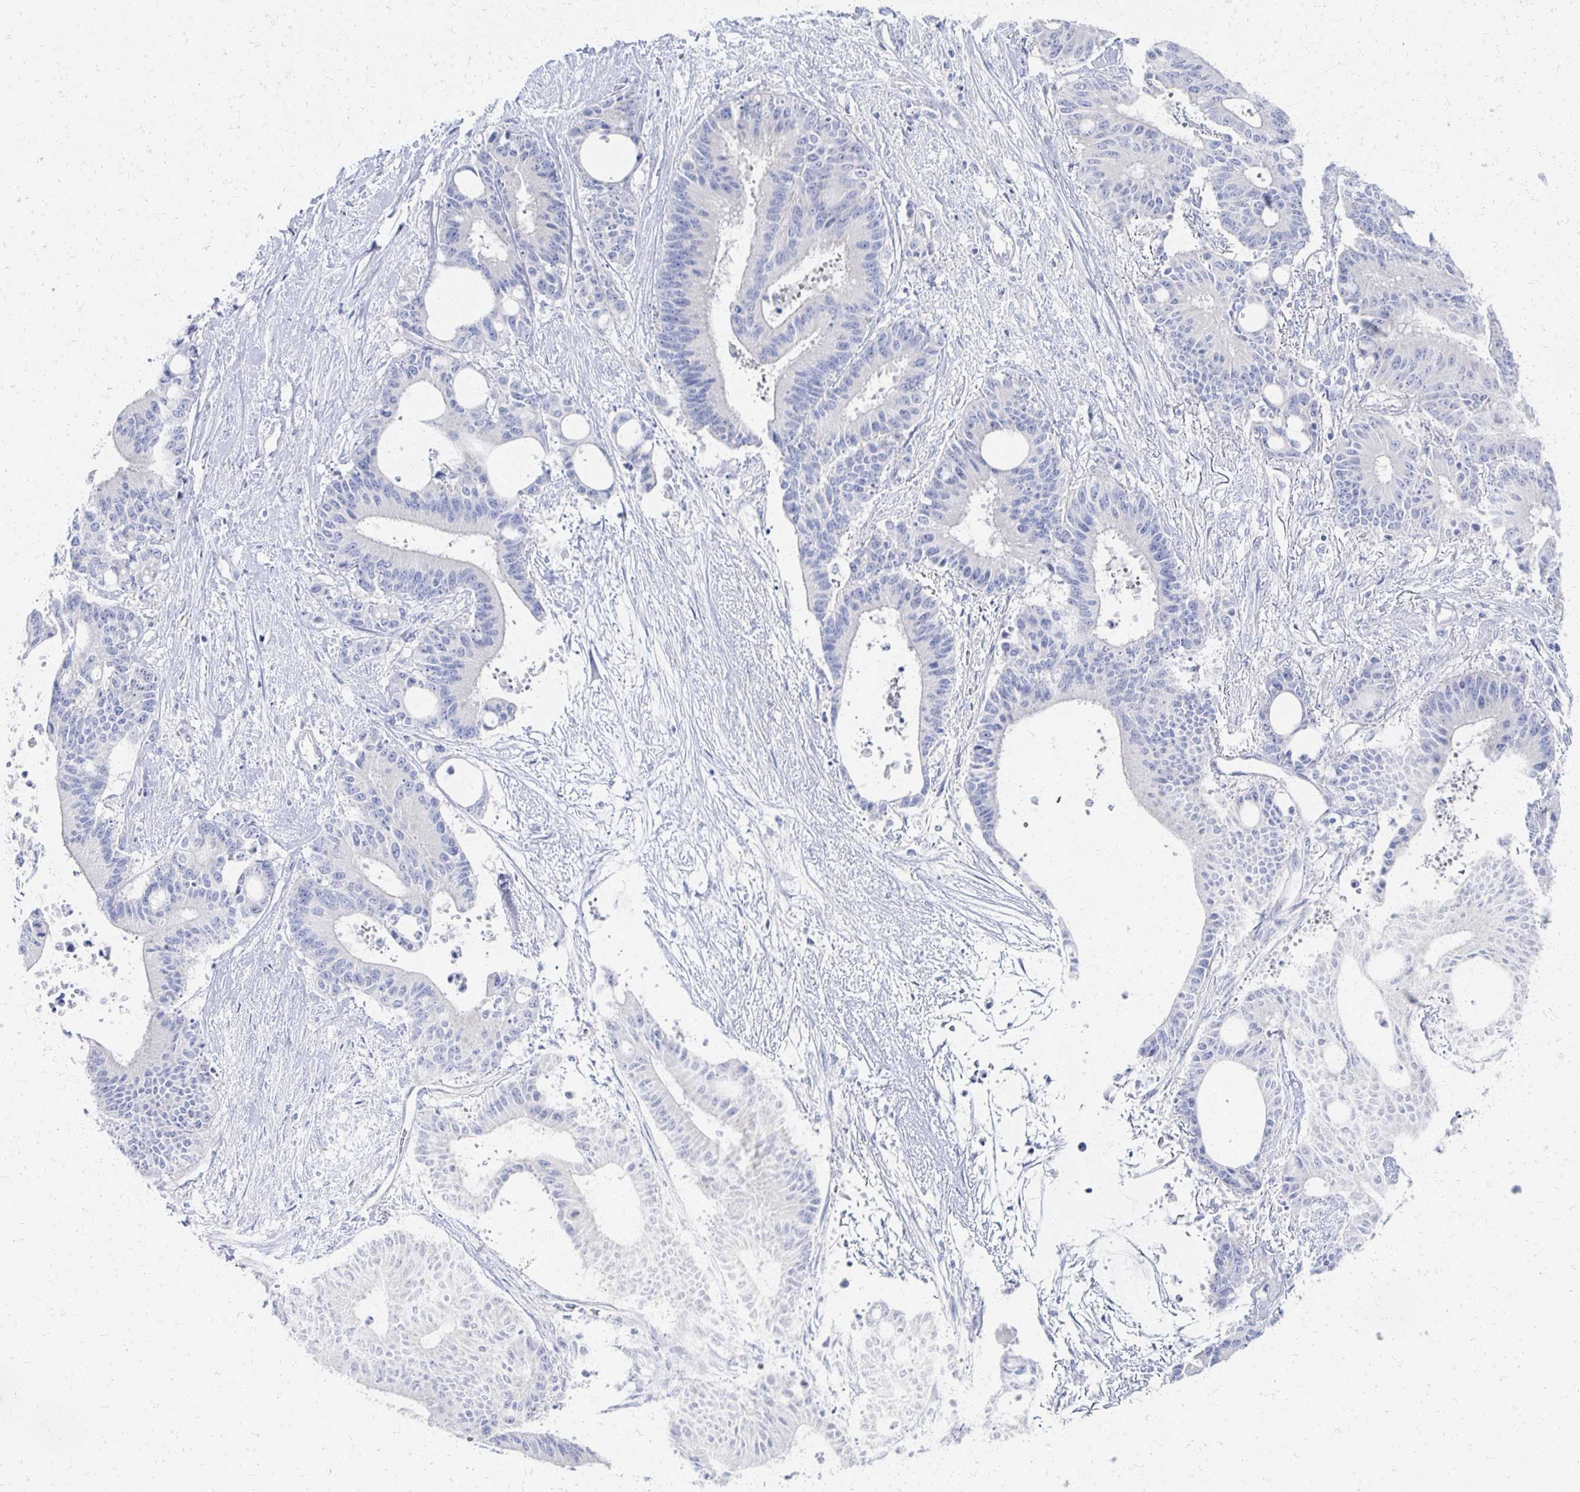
{"staining": {"intensity": "negative", "quantity": "none", "location": "none"}, "tissue": "liver cancer", "cell_type": "Tumor cells", "image_type": "cancer", "snomed": [{"axis": "morphology", "description": "Normal tissue, NOS"}, {"axis": "morphology", "description": "Cholangiocarcinoma"}, {"axis": "topography", "description": "Liver"}, {"axis": "topography", "description": "Peripheral nerve tissue"}], "caption": "There is no significant positivity in tumor cells of liver cancer.", "gene": "PRR20A", "patient": {"sex": "female", "age": 73}}